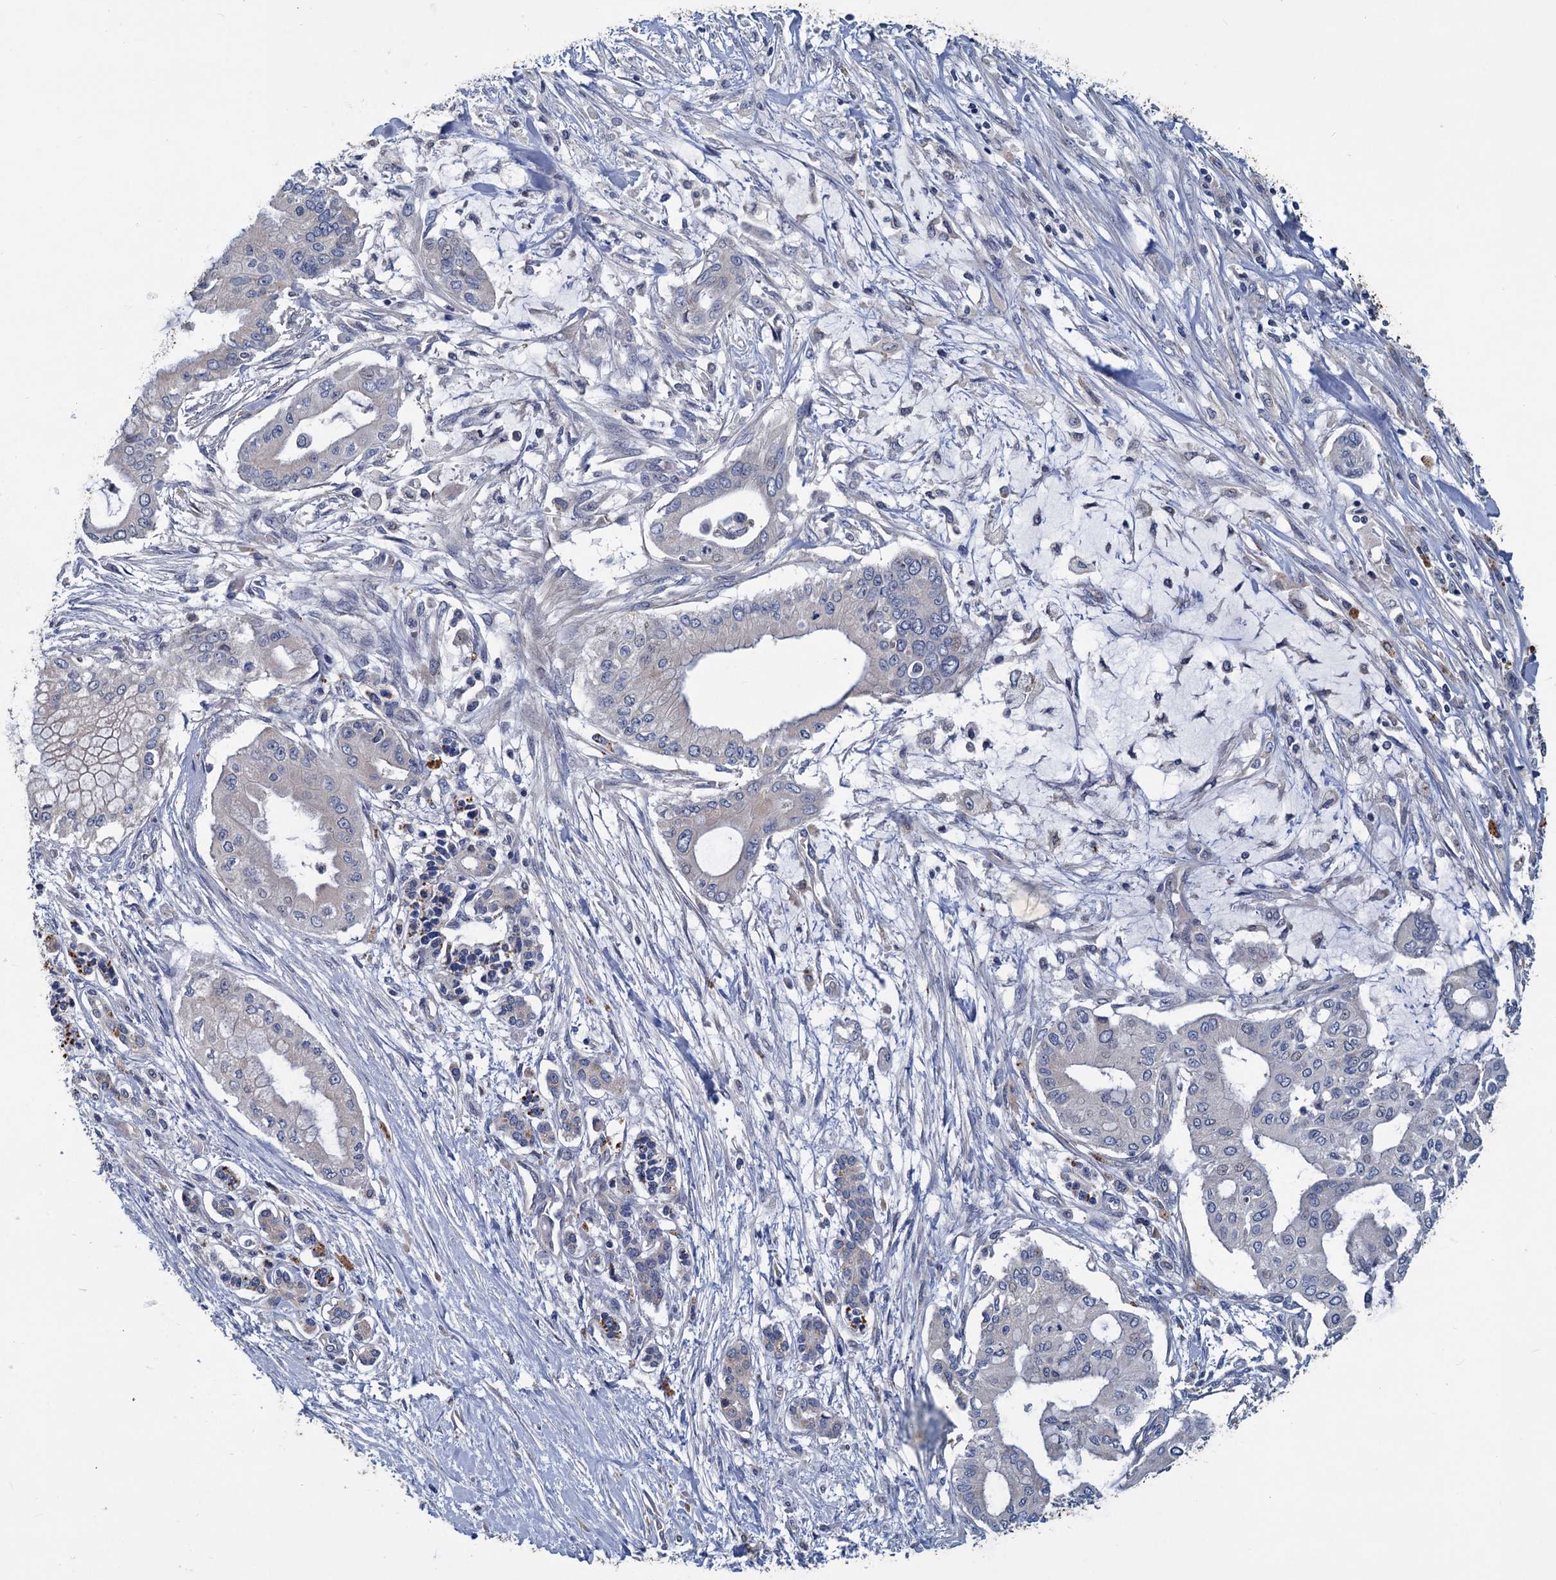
{"staining": {"intensity": "negative", "quantity": "none", "location": "none"}, "tissue": "pancreatic cancer", "cell_type": "Tumor cells", "image_type": "cancer", "snomed": [{"axis": "morphology", "description": "Adenocarcinoma, NOS"}, {"axis": "topography", "description": "Pancreas"}], "caption": "Photomicrograph shows no significant protein staining in tumor cells of pancreatic cancer (adenocarcinoma). (DAB (3,3'-diaminobenzidine) IHC, high magnification).", "gene": "SLC2A7", "patient": {"sex": "male", "age": 46}}